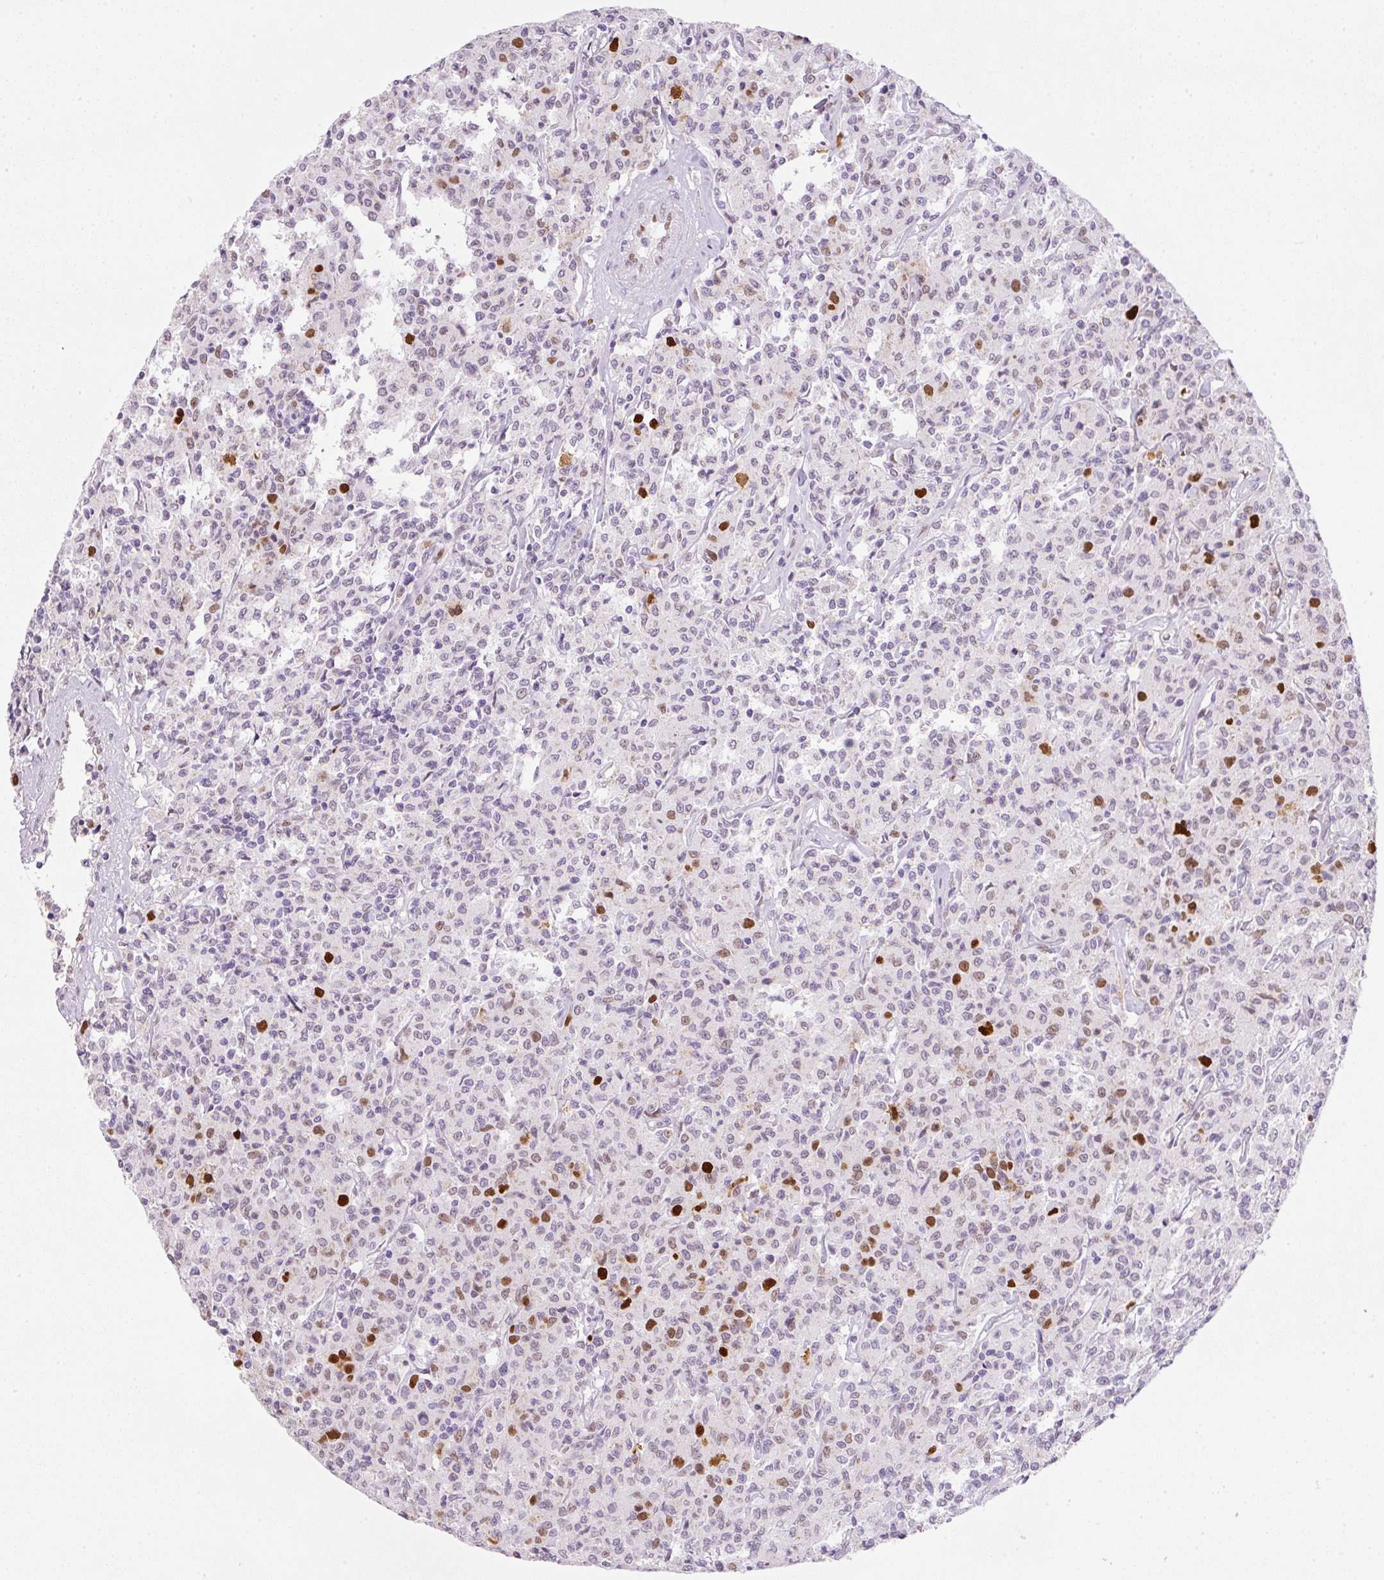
{"staining": {"intensity": "moderate", "quantity": "<25%", "location": "nuclear"}, "tissue": "lymphoma", "cell_type": "Tumor cells", "image_type": "cancer", "snomed": [{"axis": "morphology", "description": "Malignant lymphoma, non-Hodgkin's type, Low grade"}, {"axis": "topography", "description": "Small intestine"}], "caption": "The immunohistochemical stain labels moderate nuclear expression in tumor cells of malignant lymphoma, non-Hodgkin's type (low-grade) tissue. The staining was performed using DAB, with brown indicating positive protein expression. Nuclei are stained blue with hematoxylin.", "gene": "KPNA2", "patient": {"sex": "female", "age": 59}}